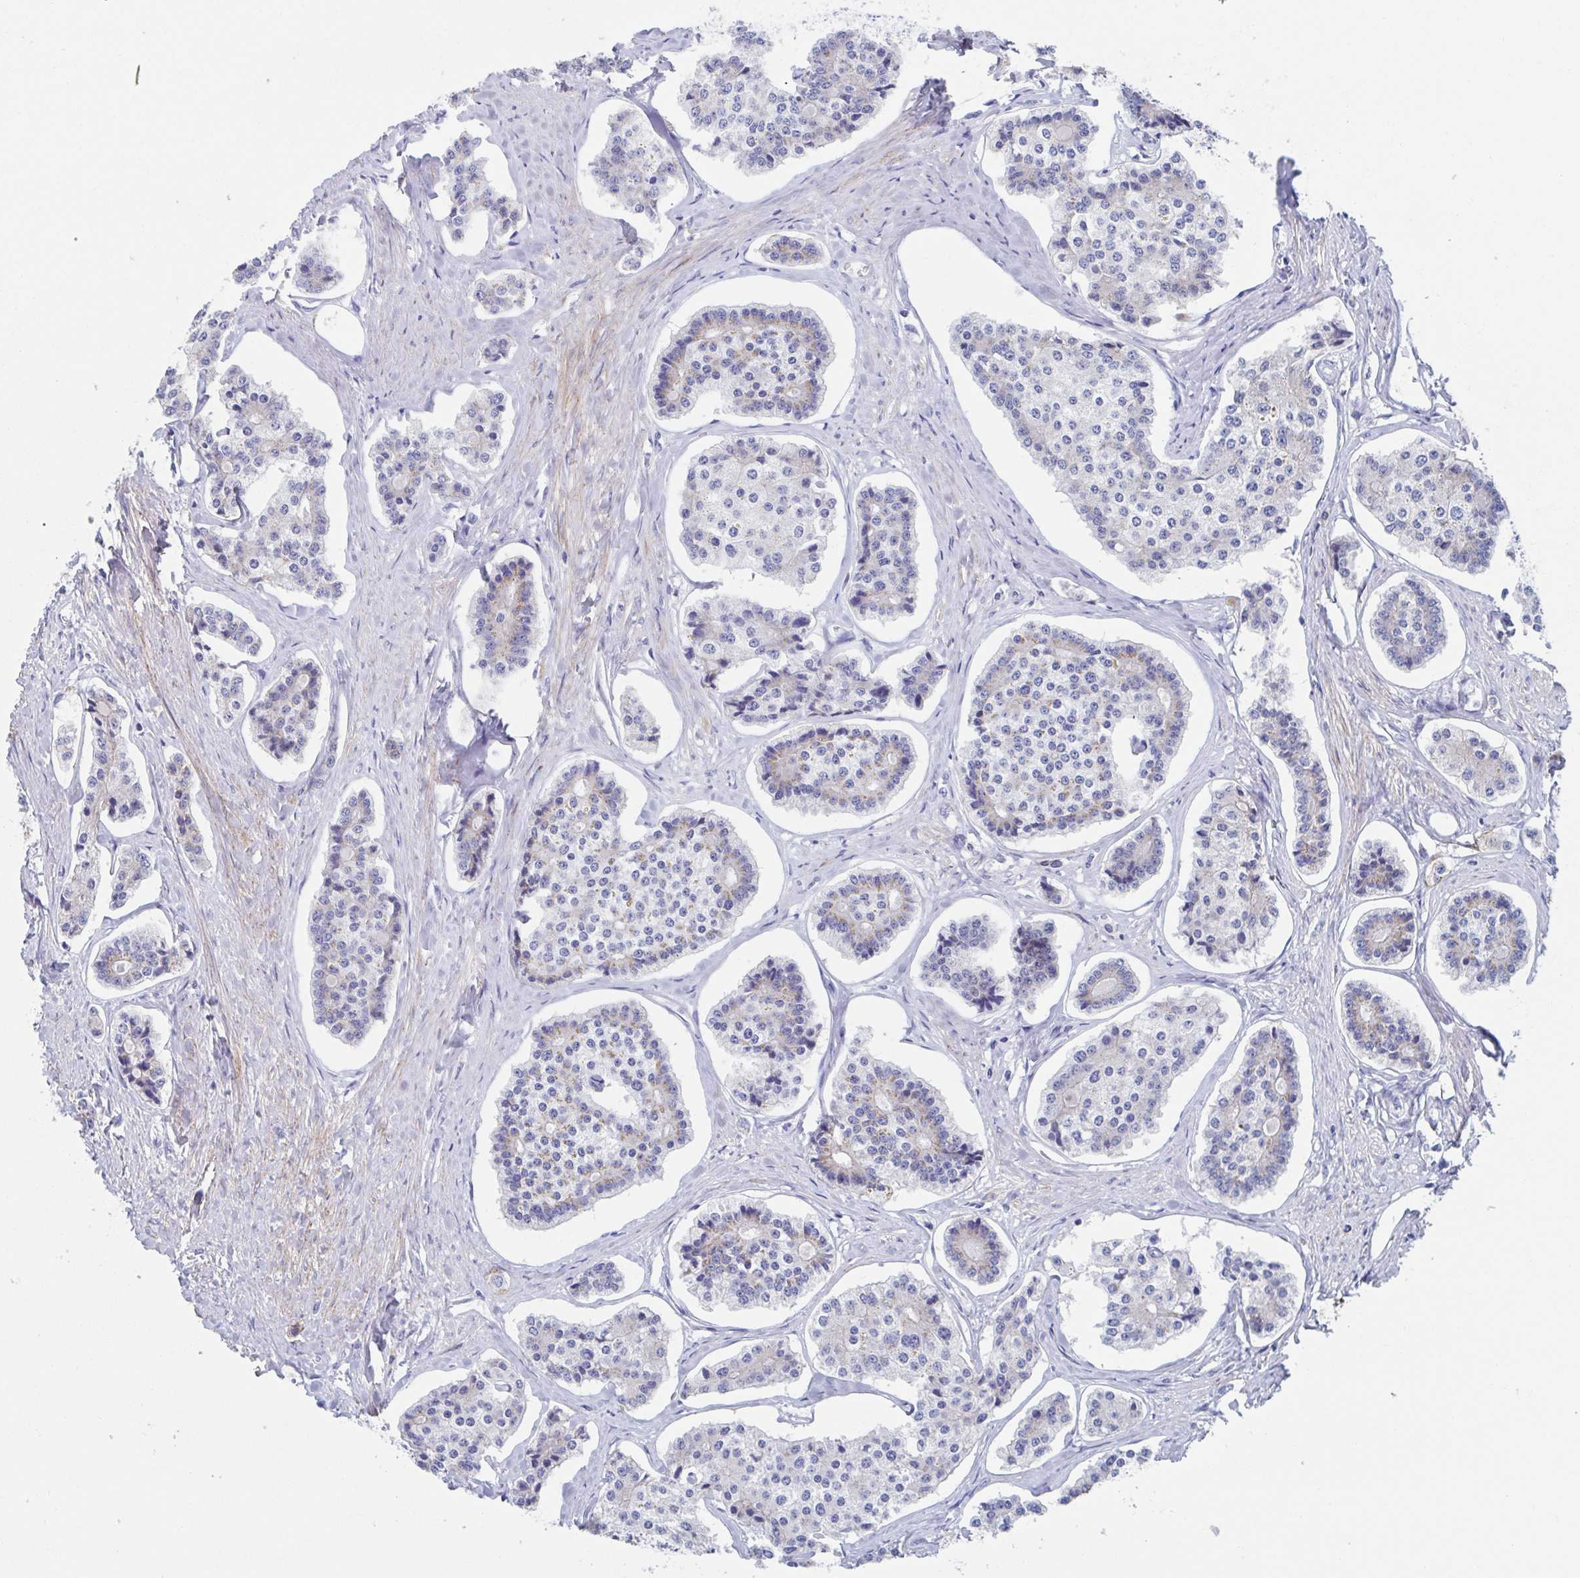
{"staining": {"intensity": "negative", "quantity": "none", "location": "none"}, "tissue": "carcinoid", "cell_type": "Tumor cells", "image_type": "cancer", "snomed": [{"axis": "morphology", "description": "Carcinoid, malignant, NOS"}, {"axis": "topography", "description": "Small intestine"}], "caption": "DAB immunohistochemical staining of carcinoid exhibits no significant expression in tumor cells. (Brightfield microscopy of DAB (3,3'-diaminobenzidine) immunohistochemistry (IHC) at high magnification).", "gene": "CDH2", "patient": {"sex": "female", "age": 65}}